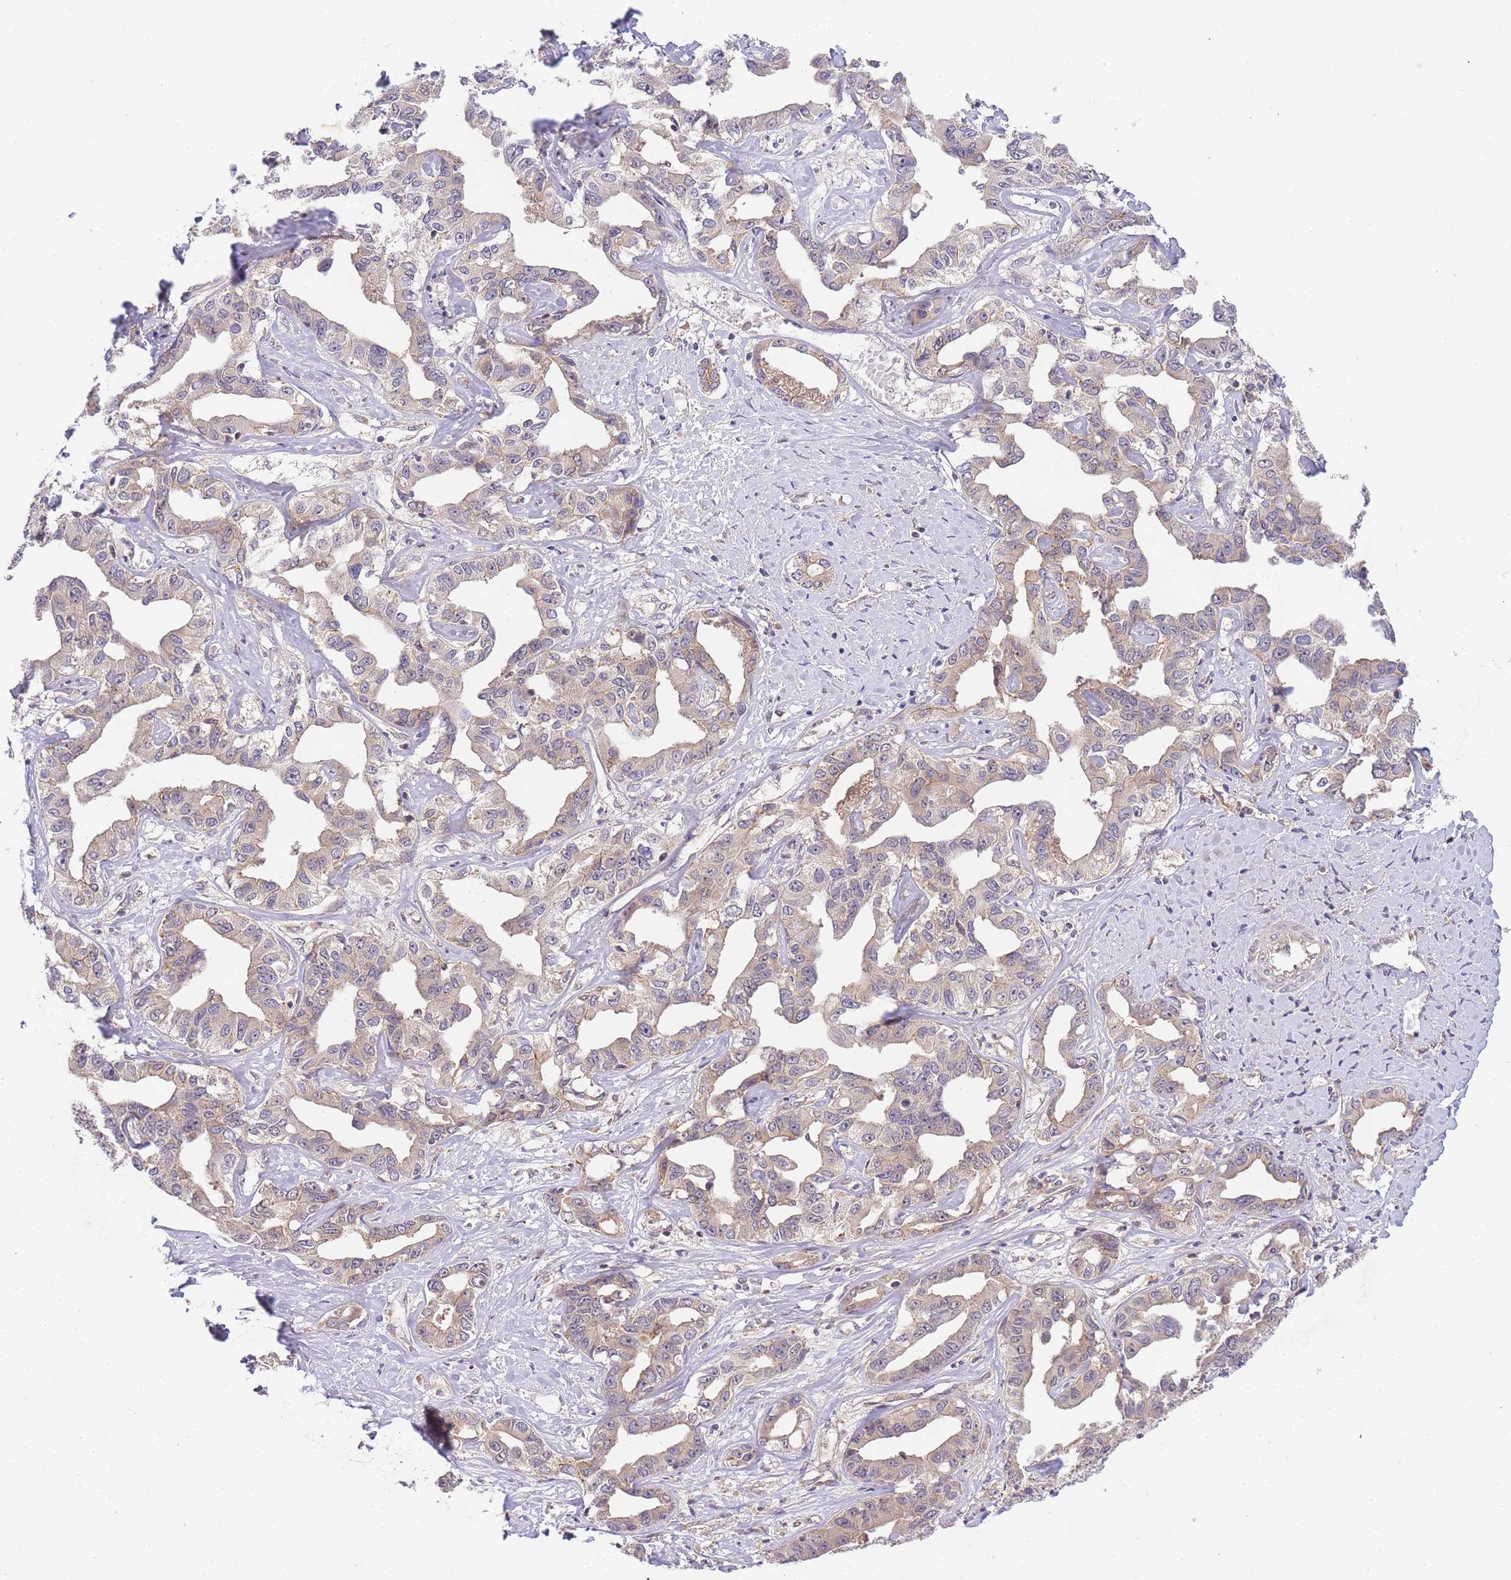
{"staining": {"intensity": "weak", "quantity": "25%-75%", "location": "cytoplasmic/membranous"}, "tissue": "liver cancer", "cell_type": "Tumor cells", "image_type": "cancer", "snomed": [{"axis": "morphology", "description": "Cholangiocarcinoma"}, {"axis": "topography", "description": "Liver"}], "caption": "The histopathology image displays a brown stain indicating the presence of a protein in the cytoplasmic/membranous of tumor cells in liver cancer.", "gene": "ZNF577", "patient": {"sex": "male", "age": 59}}